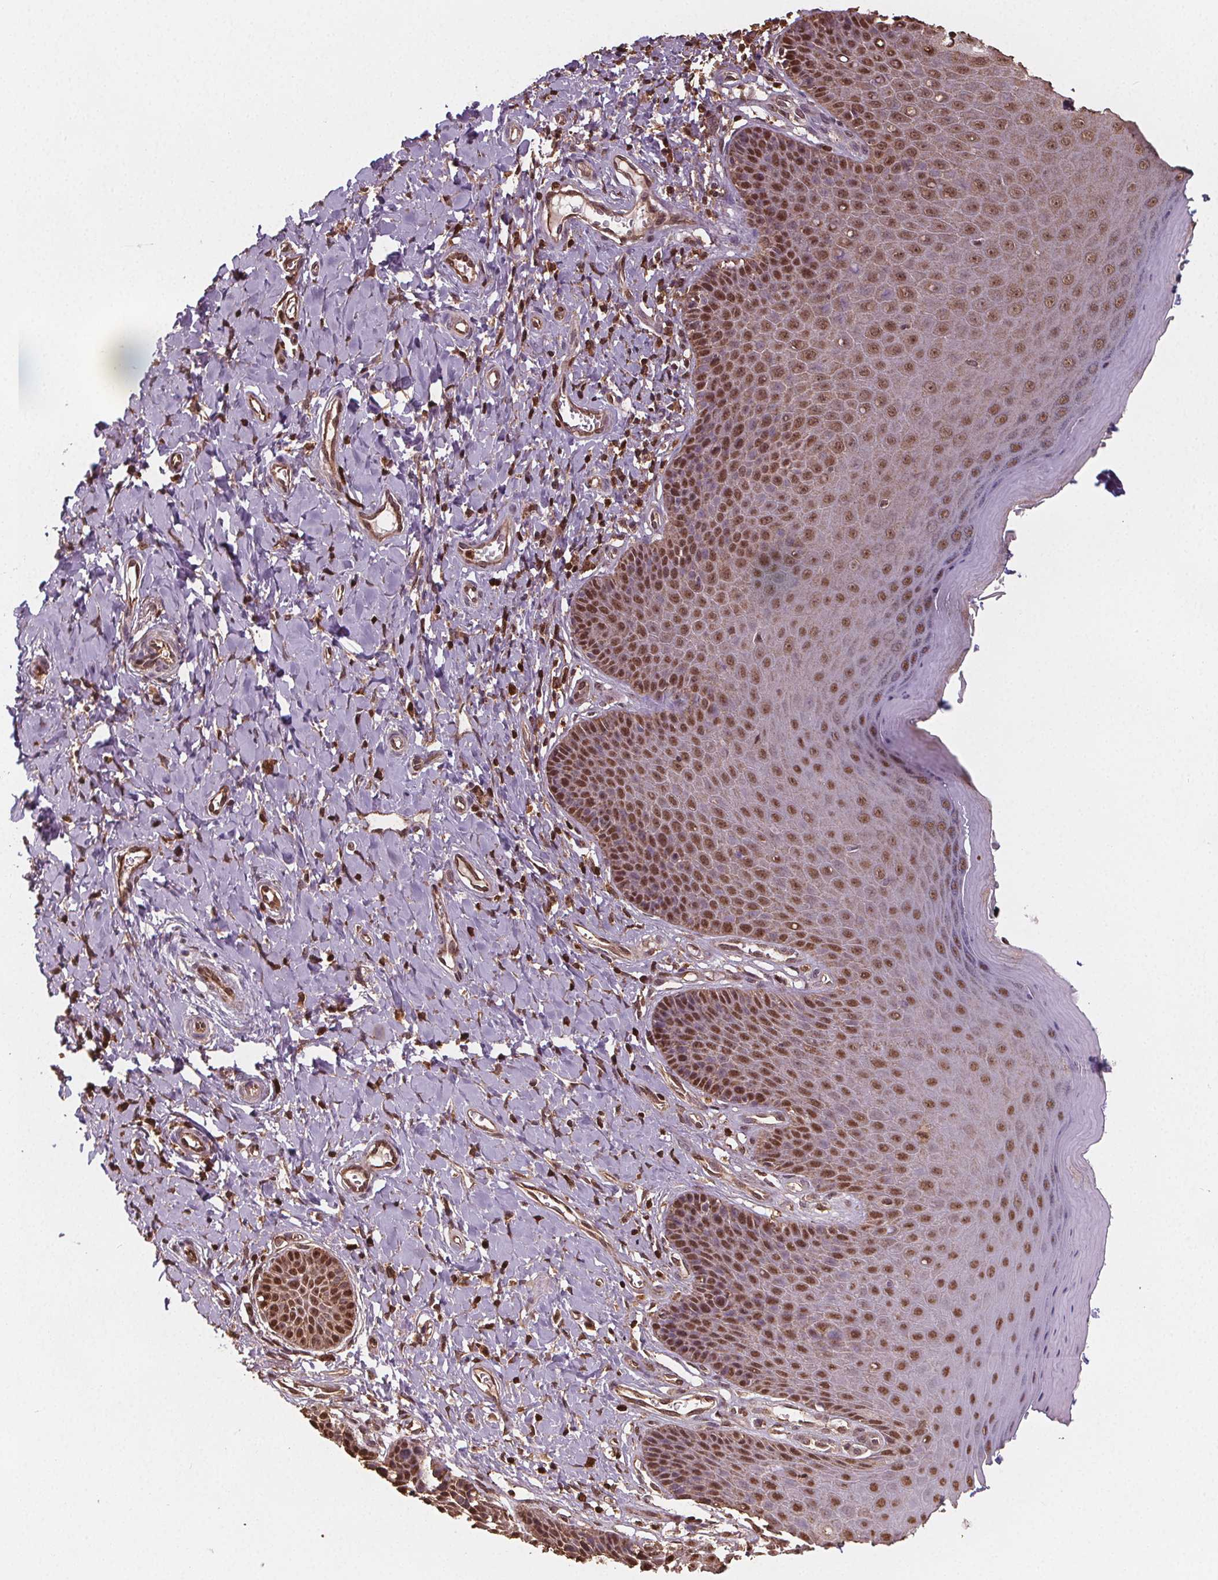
{"staining": {"intensity": "moderate", "quantity": ">75%", "location": "cytoplasmic/membranous,nuclear"}, "tissue": "vagina", "cell_type": "Squamous epithelial cells", "image_type": "normal", "snomed": [{"axis": "morphology", "description": "Normal tissue, NOS"}, {"axis": "topography", "description": "Vagina"}], "caption": "Immunohistochemical staining of benign vagina reveals moderate cytoplasmic/membranous,nuclear protein expression in approximately >75% of squamous epithelial cells. (DAB IHC with brightfield microscopy, high magnification).", "gene": "ENO1", "patient": {"sex": "female", "age": 83}}